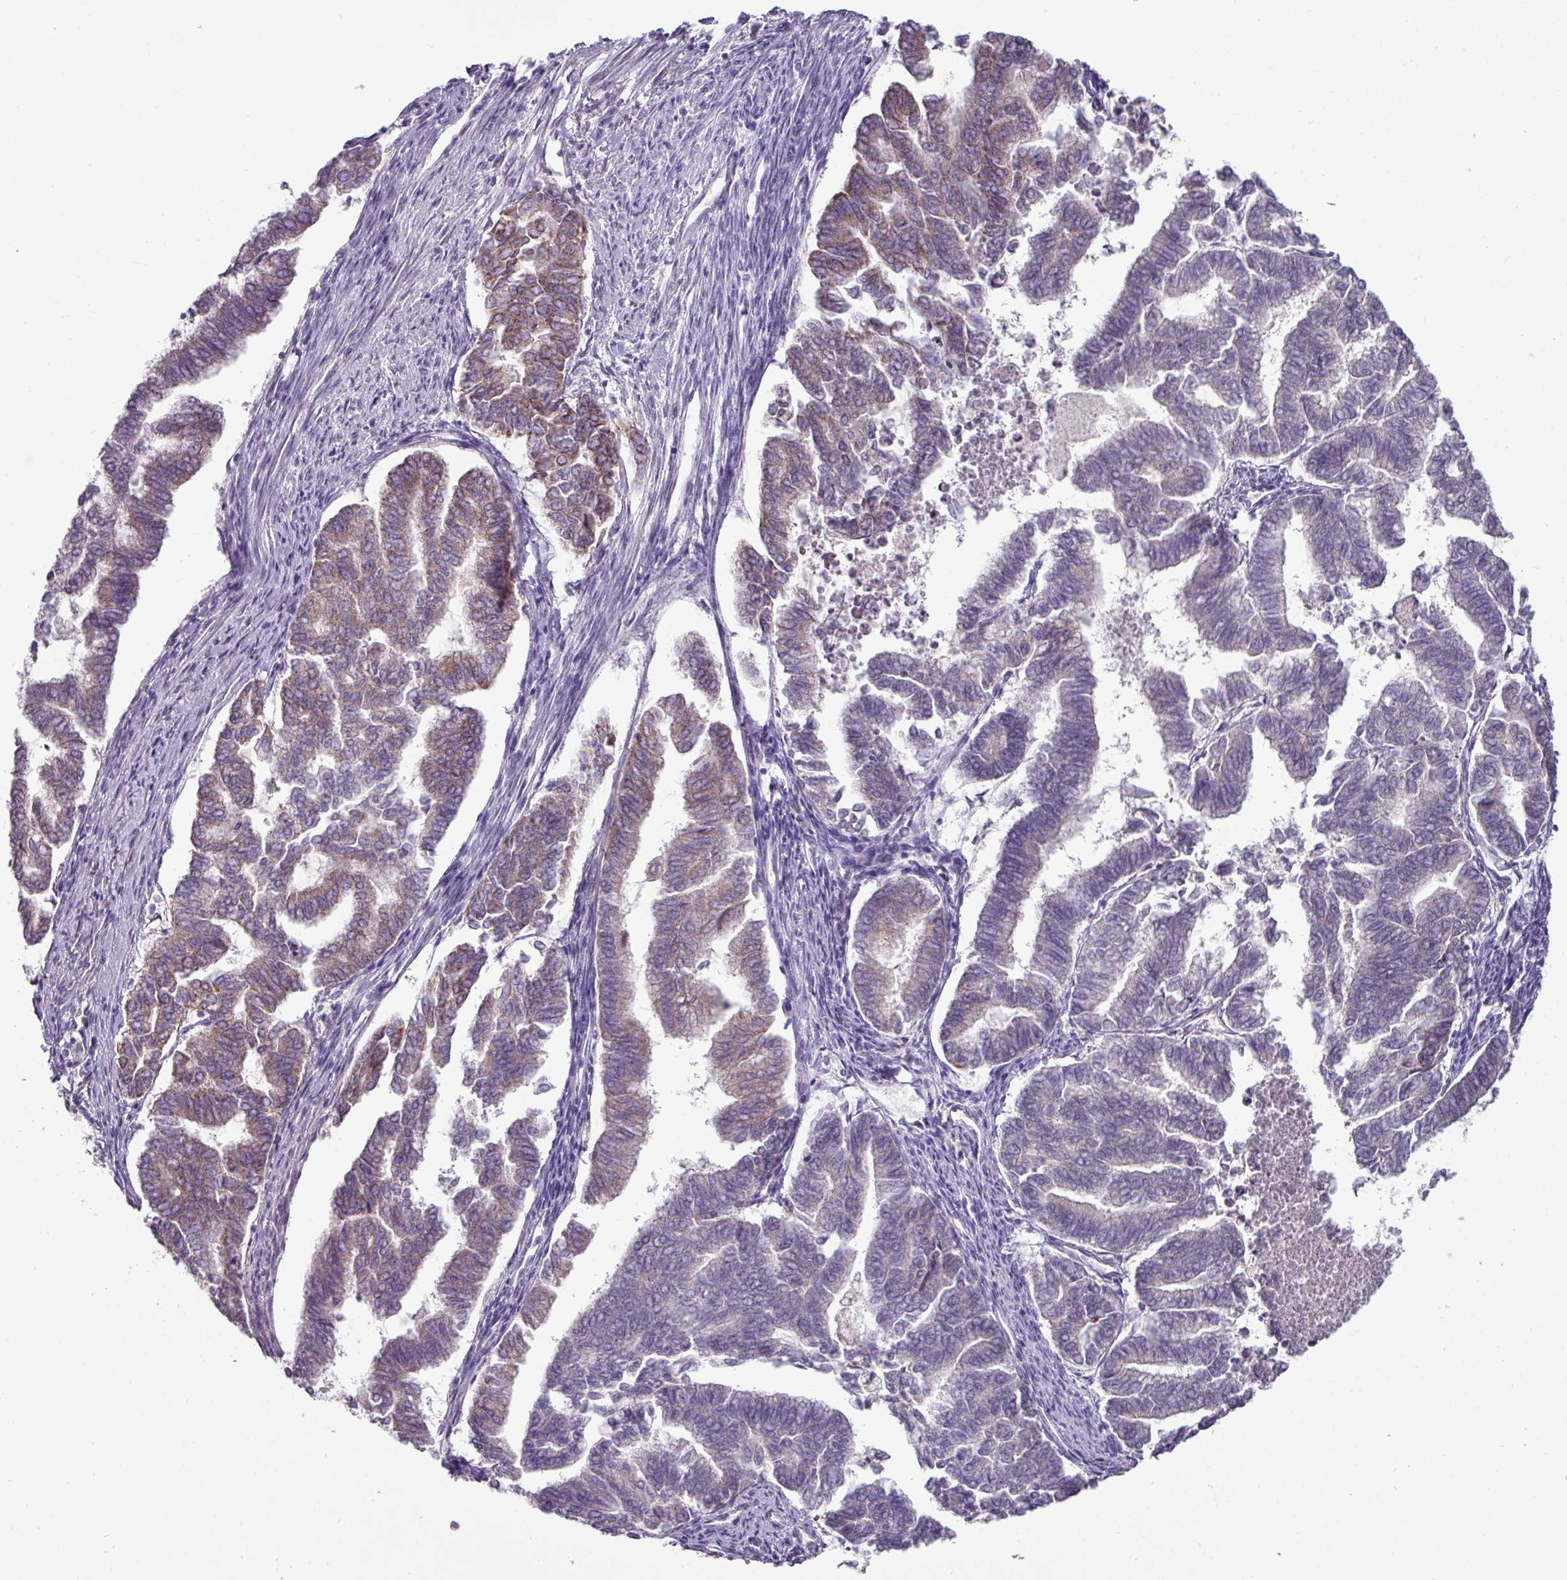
{"staining": {"intensity": "weak", "quantity": "25%-75%", "location": "cytoplasmic/membranous"}, "tissue": "endometrial cancer", "cell_type": "Tumor cells", "image_type": "cancer", "snomed": [{"axis": "morphology", "description": "Adenocarcinoma, NOS"}, {"axis": "topography", "description": "Endometrium"}], "caption": "About 25%-75% of tumor cells in endometrial adenocarcinoma display weak cytoplasmic/membranous protein staining as visualized by brown immunohistochemical staining.", "gene": "TRAPPC1", "patient": {"sex": "female", "age": 79}}